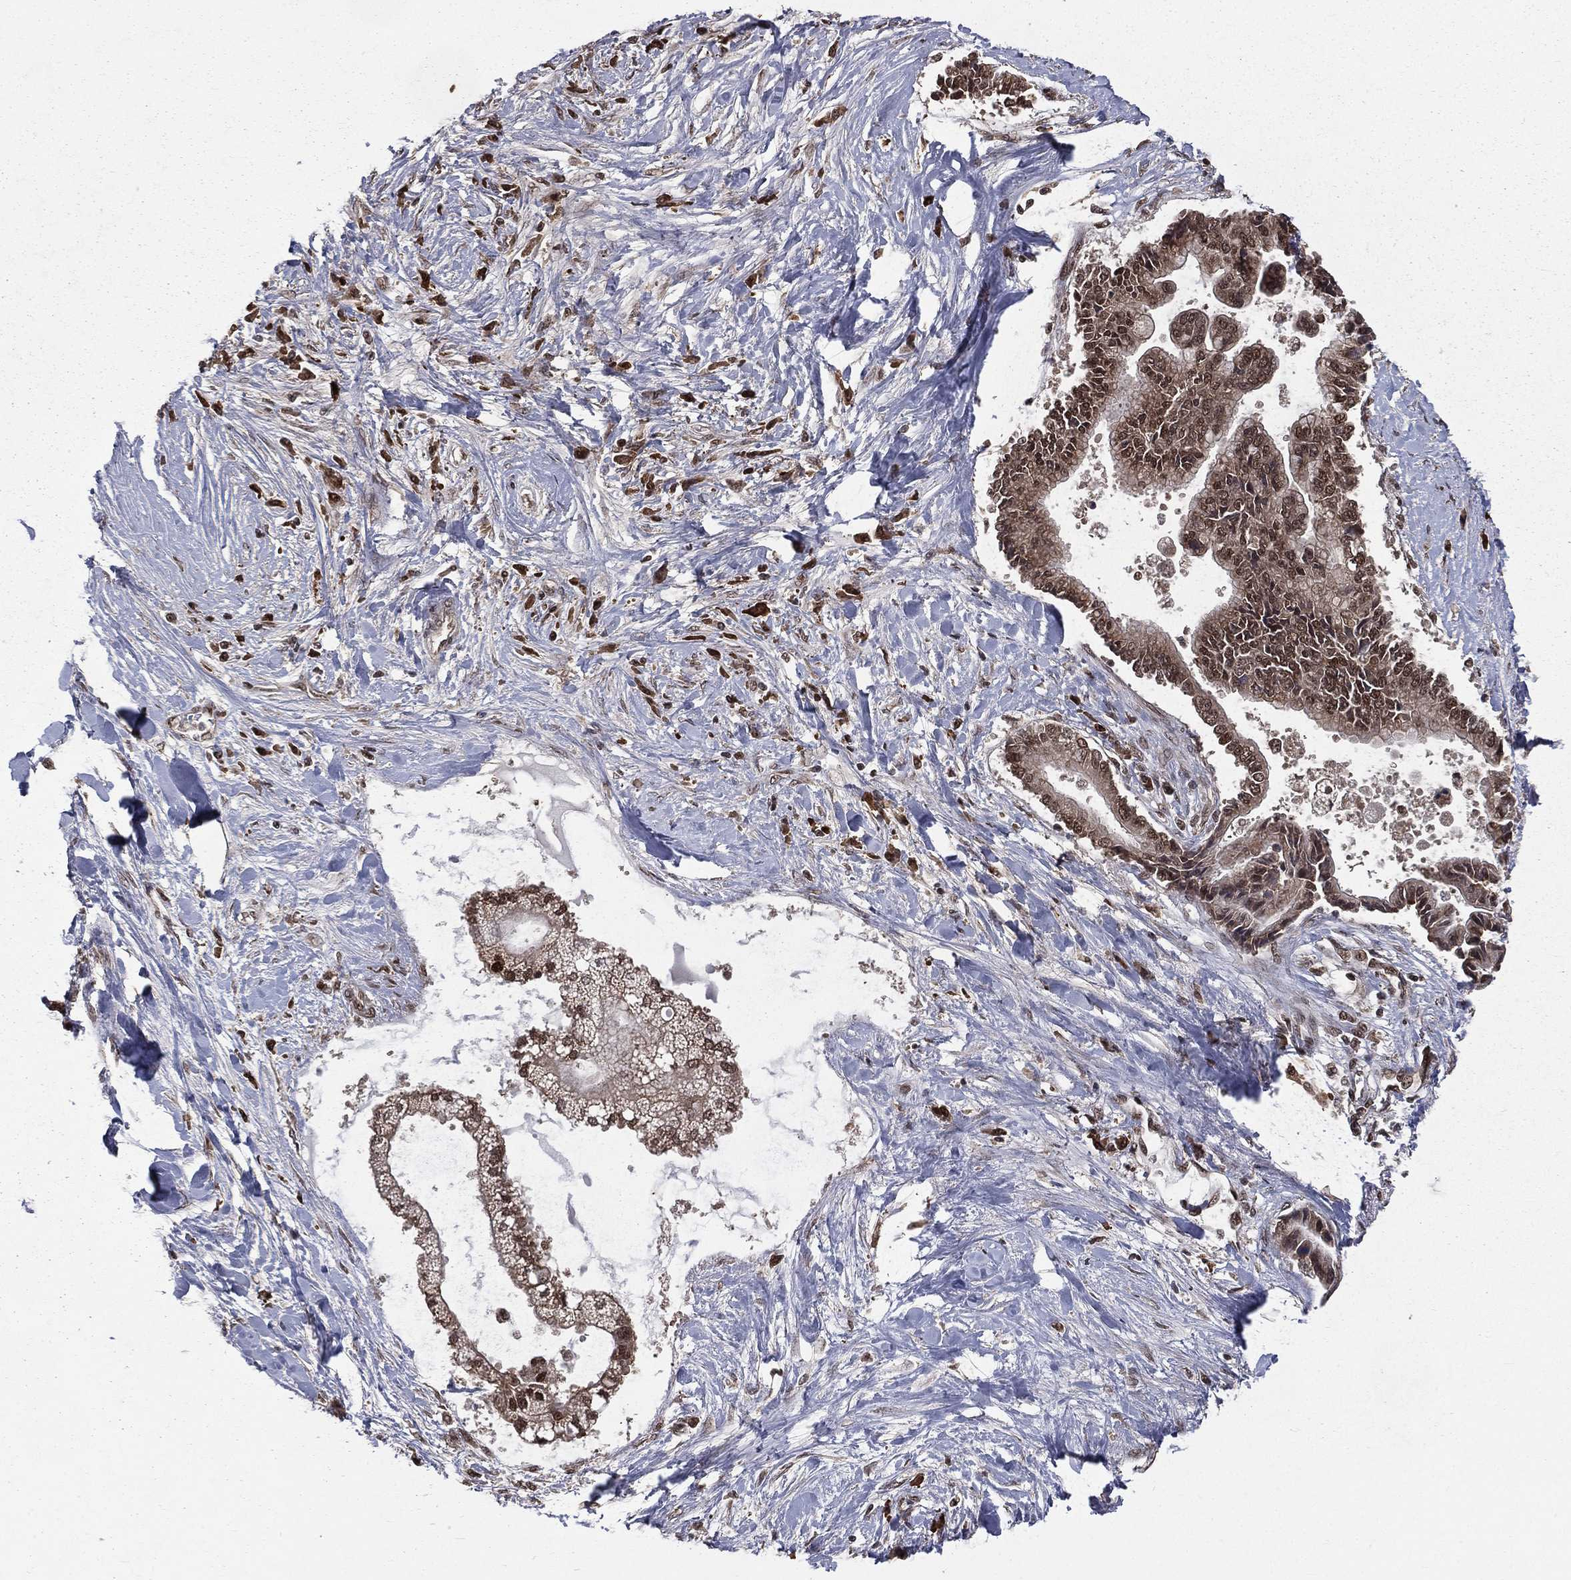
{"staining": {"intensity": "strong", "quantity": ">75%", "location": "nuclear"}, "tissue": "liver cancer", "cell_type": "Tumor cells", "image_type": "cancer", "snomed": [{"axis": "morphology", "description": "Cholangiocarcinoma"}, {"axis": "topography", "description": "Liver"}], "caption": "Human cholangiocarcinoma (liver) stained for a protein (brown) demonstrates strong nuclear positive staining in about >75% of tumor cells.", "gene": "JMJD6", "patient": {"sex": "male", "age": 50}}